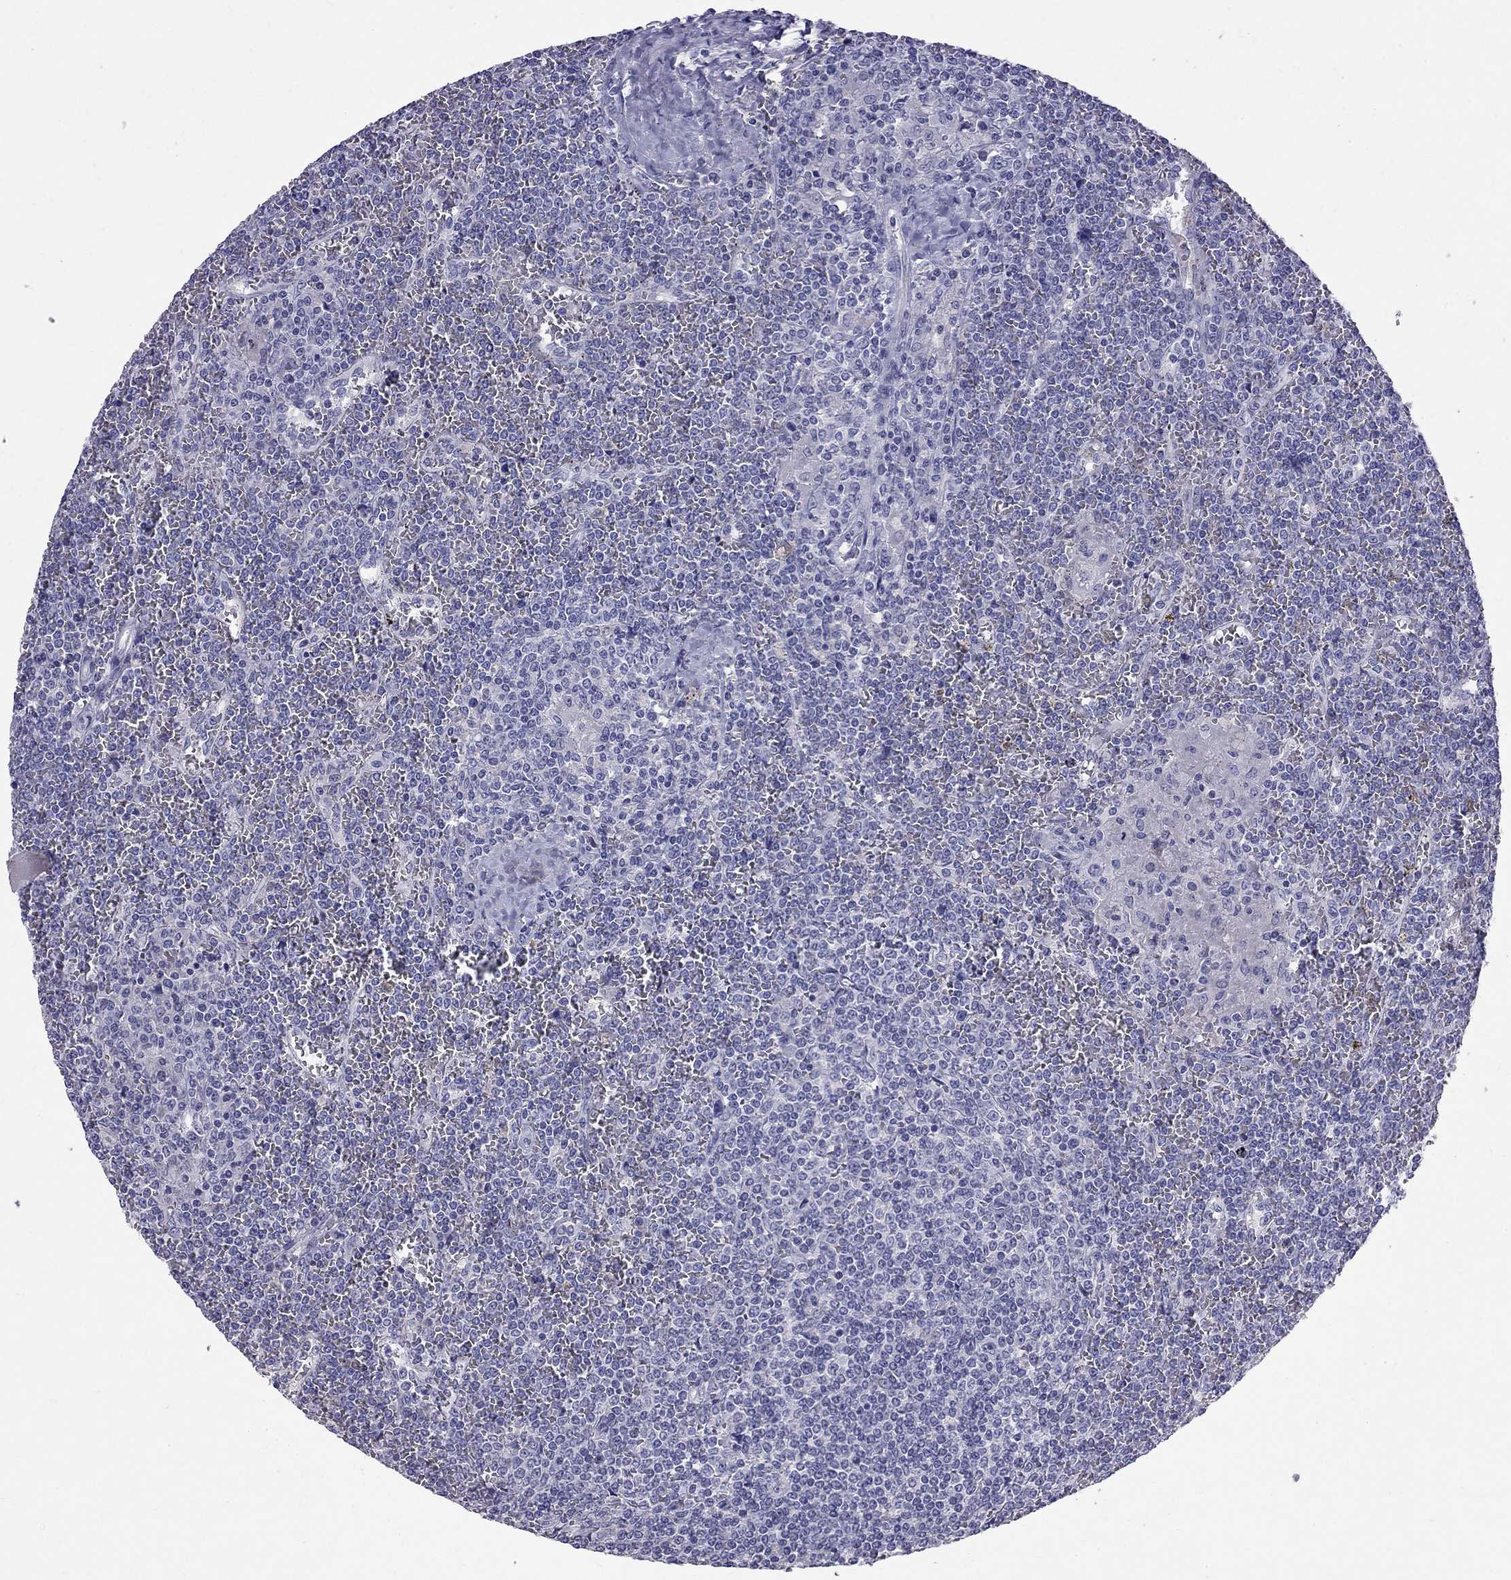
{"staining": {"intensity": "negative", "quantity": "none", "location": "none"}, "tissue": "lymphoma", "cell_type": "Tumor cells", "image_type": "cancer", "snomed": [{"axis": "morphology", "description": "Malignant lymphoma, non-Hodgkin's type, Low grade"}, {"axis": "topography", "description": "Spleen"}], "caption": "Human low-grade malignant lymphoma, non-Hodgkin's type stained for a protein using immunohistochemistry (IHC) displays no staining in tumor cells.", "gene": "CFAP91", "patient": {"sex": "female", "age": 19}}